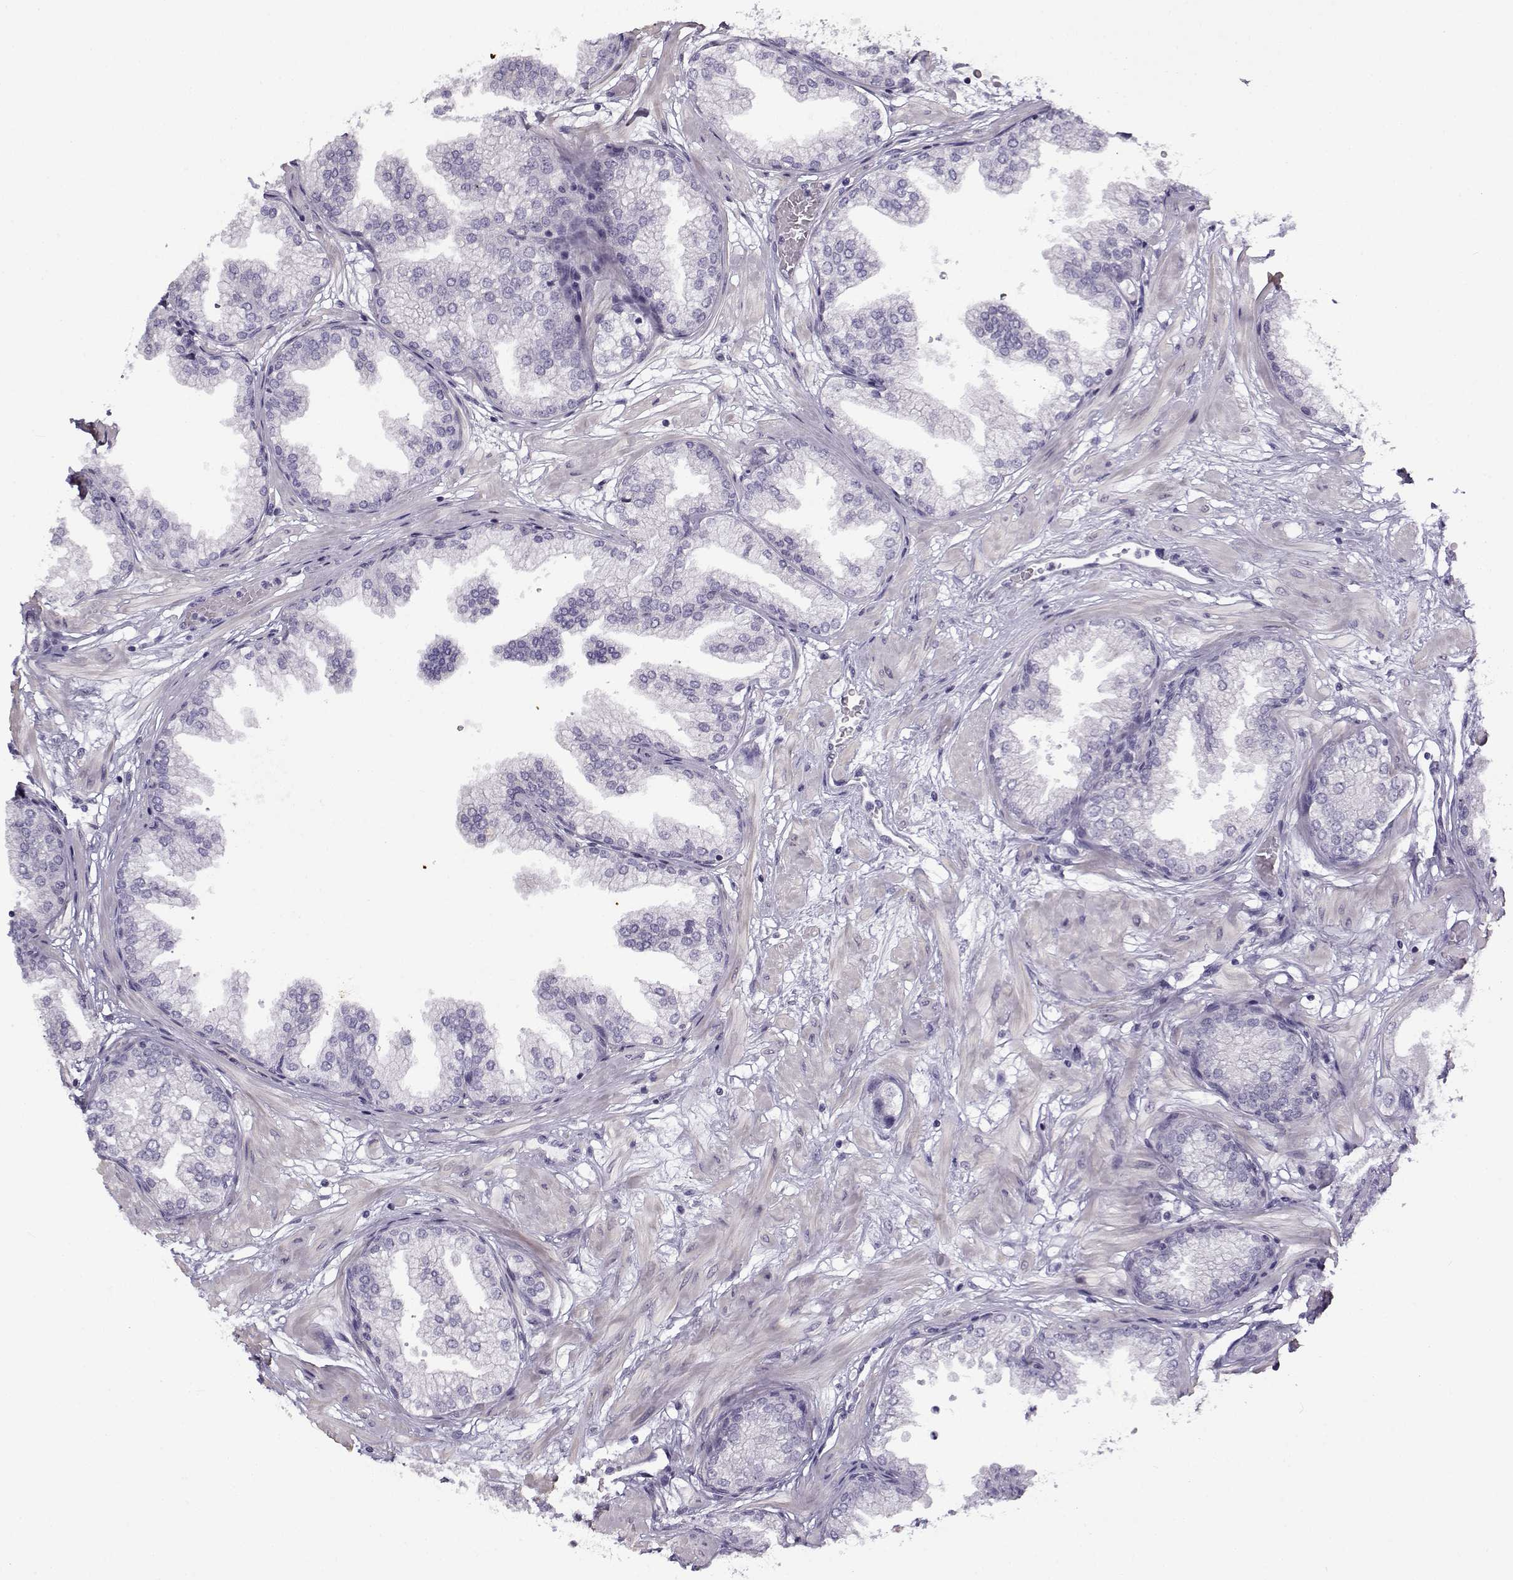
{"staining": {"intensity": "negative", "quantity": "none", "location": "none"}, "tissue": "prostate", "cell_type": "Glandular cells", "image_type": "normal", "snomed": [{"axis": "morphology", "description": "Normal tissue, NOS"}, {"axis": "topography", "description": "Prostate"}], "caption": "This image is of normal prostate stained with immunohistochemistry to label a protein in brown with the nuclei are counter-stained blue. There is no expression in glandular cells. The staining is performed using DAB (3,3'-diaminobenzidine) brown chromogen with nuclei counter-stained in using hematoxylin.", "gene": "TEX55", "patient": {"sex": "male", "age": 37}}